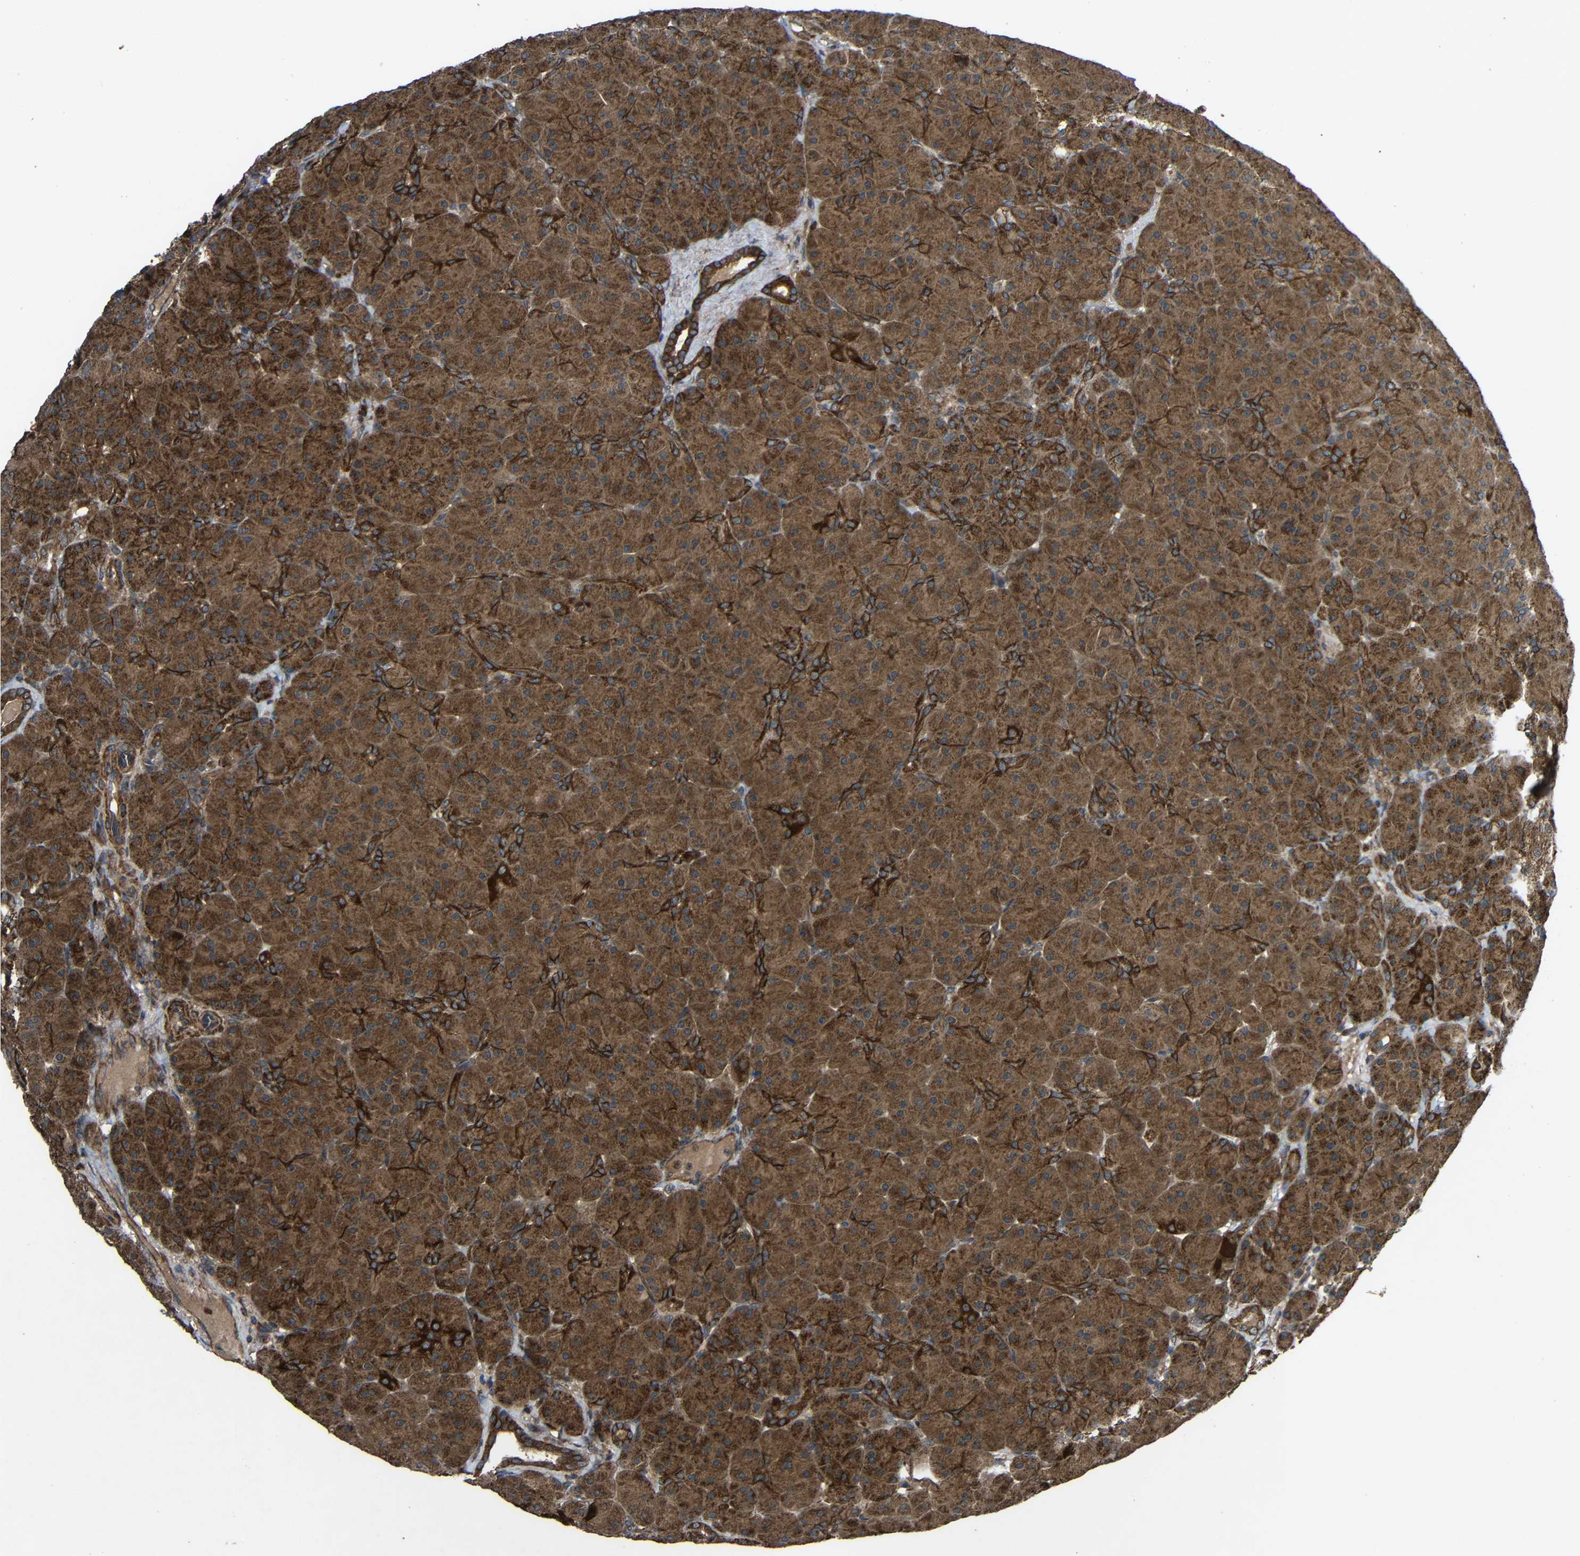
{"staining": {"intensity": "strong", "quantity": ">75%", "location": "cytoplasmic/membranous"}, "tissue": "pancreas", "cell_type": "Exocrine glandular cells", "image_type": "normal", "snomed": [{"axis": "morphology", "description": "Normal tissue, NOS"}, {"axis": "topography", "description": "Pancreas"}], "caption": "DAB (3,3'-diaminobenzidine) immunohistochemical staining of unremarkable human pancreas demonstrates strong cytoplasmic/membranous protein staining in approximately >75% of exocrine glandular cells. (brown staining indicates protein expression, while blue staining denotes nuclei).", "gene": "C1GALT1", "patient": {"sex": "male", "age": 66}}